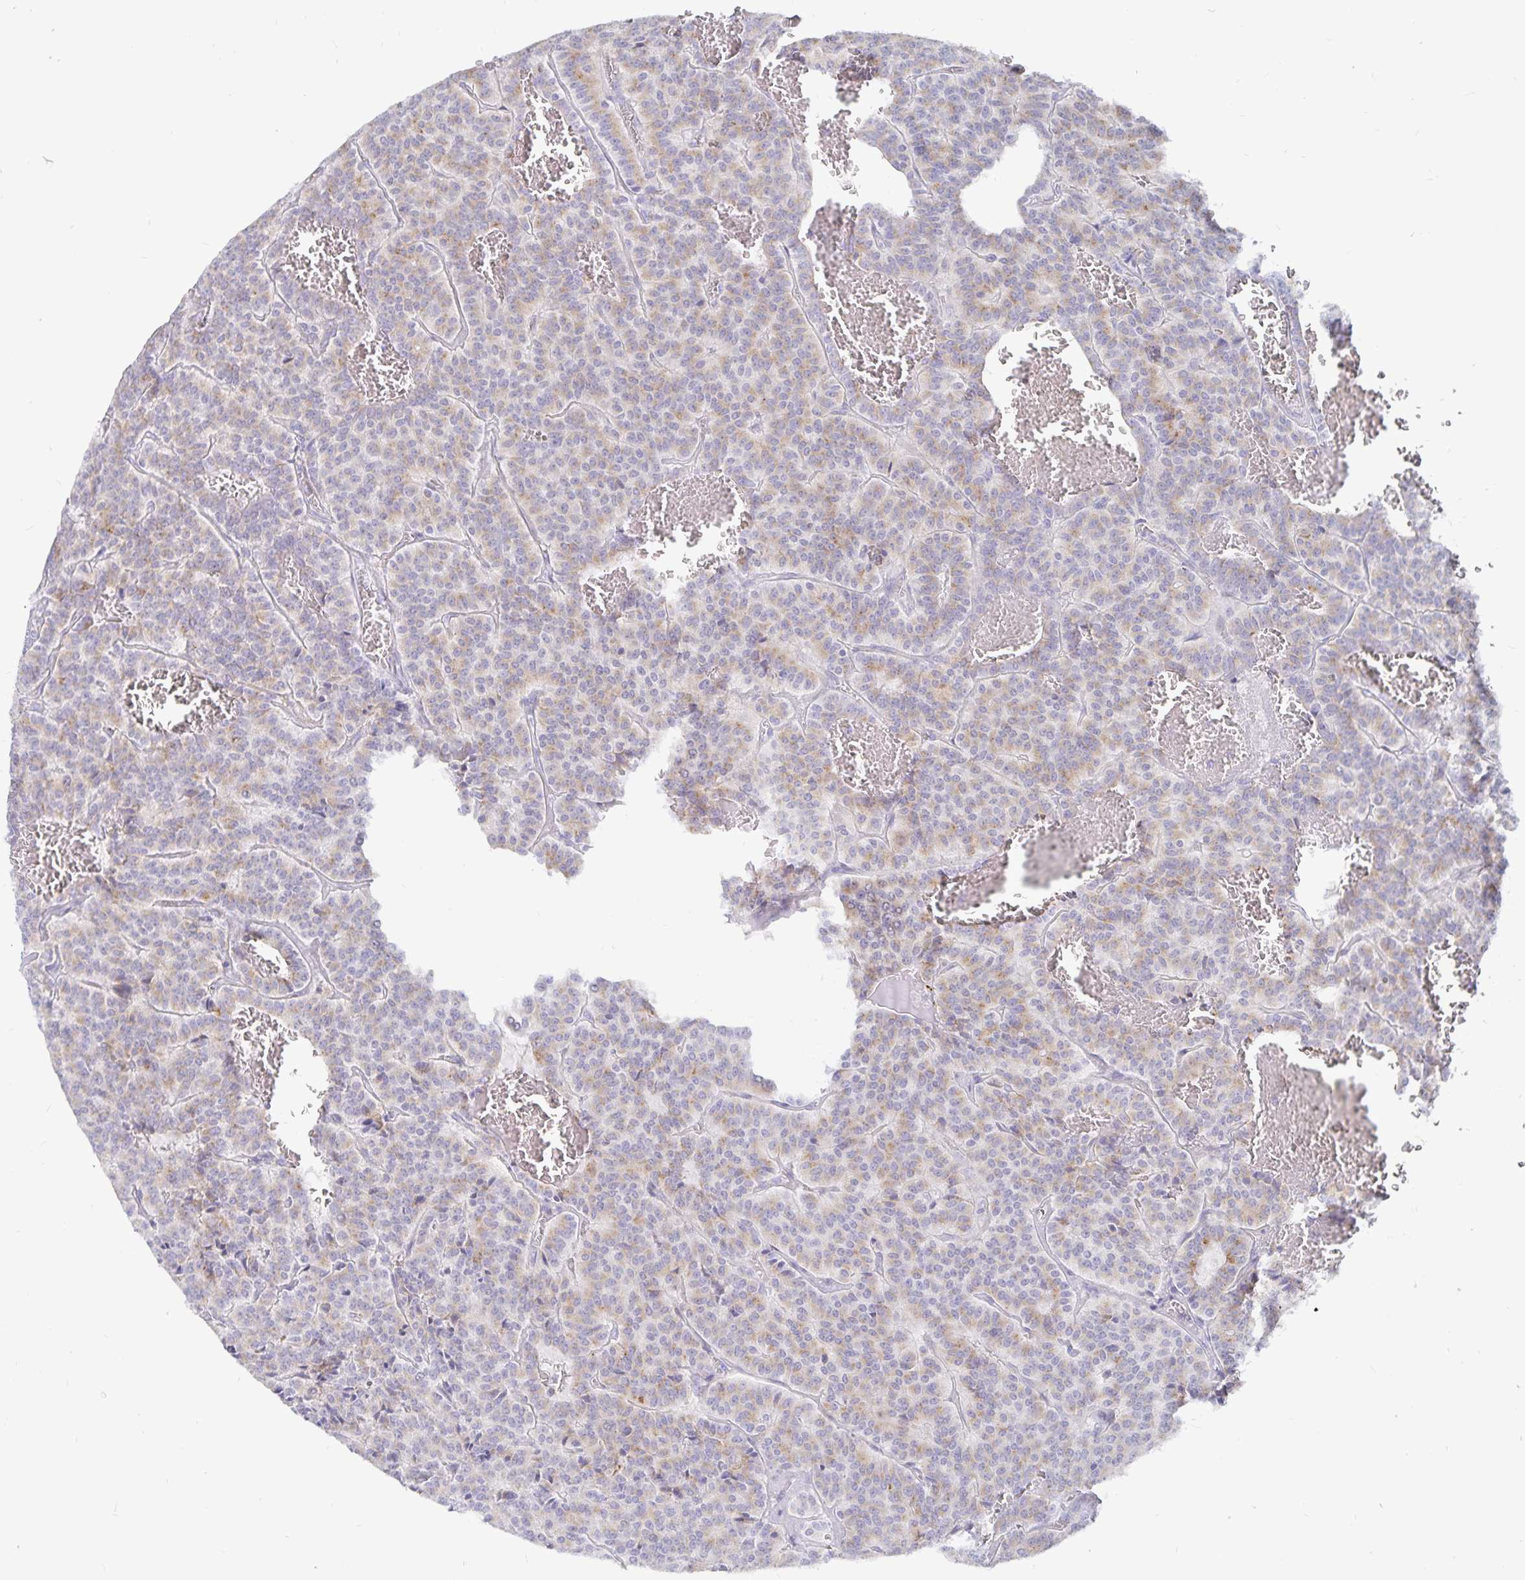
{"staining": {"intensity": "weak", "quantity": ">75%", "location": "cytoplasmic/membranous"}, "tissue": "carcinoid", "cell_type": "Tumor cells", "image_type": "cancer", "snomed": [{"axis": "morphology", "description": "Carcinoid, malignant, NOS"}, {"axis": "topography", "description": "Lung"}], "caption": "Carcinoid was stained to show a protein in brown. There is low levels of weak cytoplasmic/membranous expression in approximately >75% of tumor cells.", "gene": "PKHD1", "patient": {"sex": "male", "age": 70}}